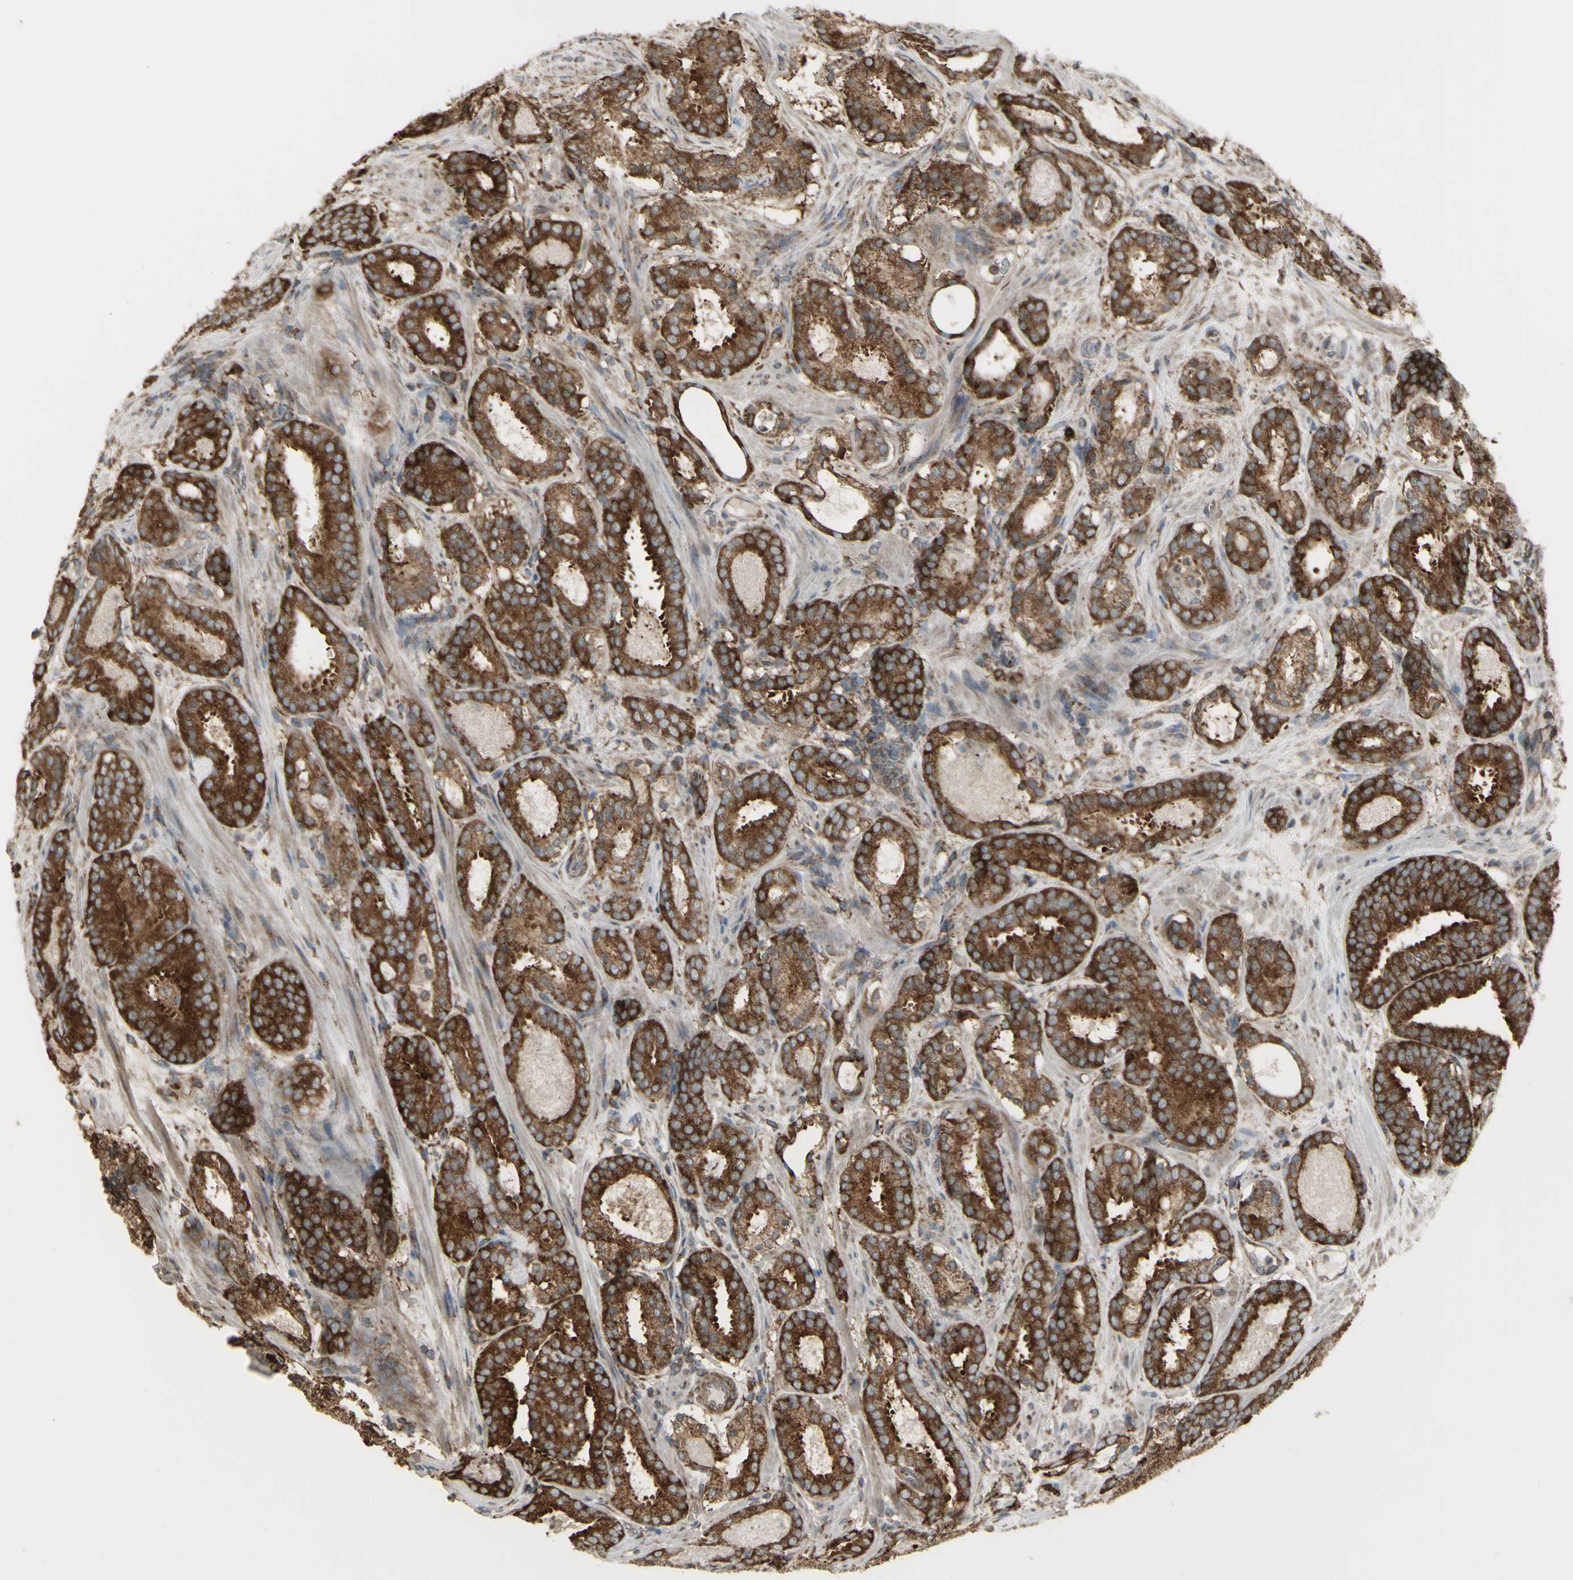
{"staining": {"intensity": "strong", "quantity": ">75%", "location": "cytoplasmic/membranous"}, "tissue": "prostate cancer", "cell_type": "Tumor cells", "image_type": "cancer", "snomed": [{"axis": "morphology", "description": "Adenocarcinoma, Low grade"}, {"axis": "topography", "description": "Prostate"}], "caption": "Immunohistochemistry (DAB (3,3'-diaminobenzidine)) staining of prostate cancer reveals strong cytoplasmic/membranous protein positivity in approximately >75% of tumor cells.", "gene": "FKBP3", "patient": {"sex": "male", "age": 69}}